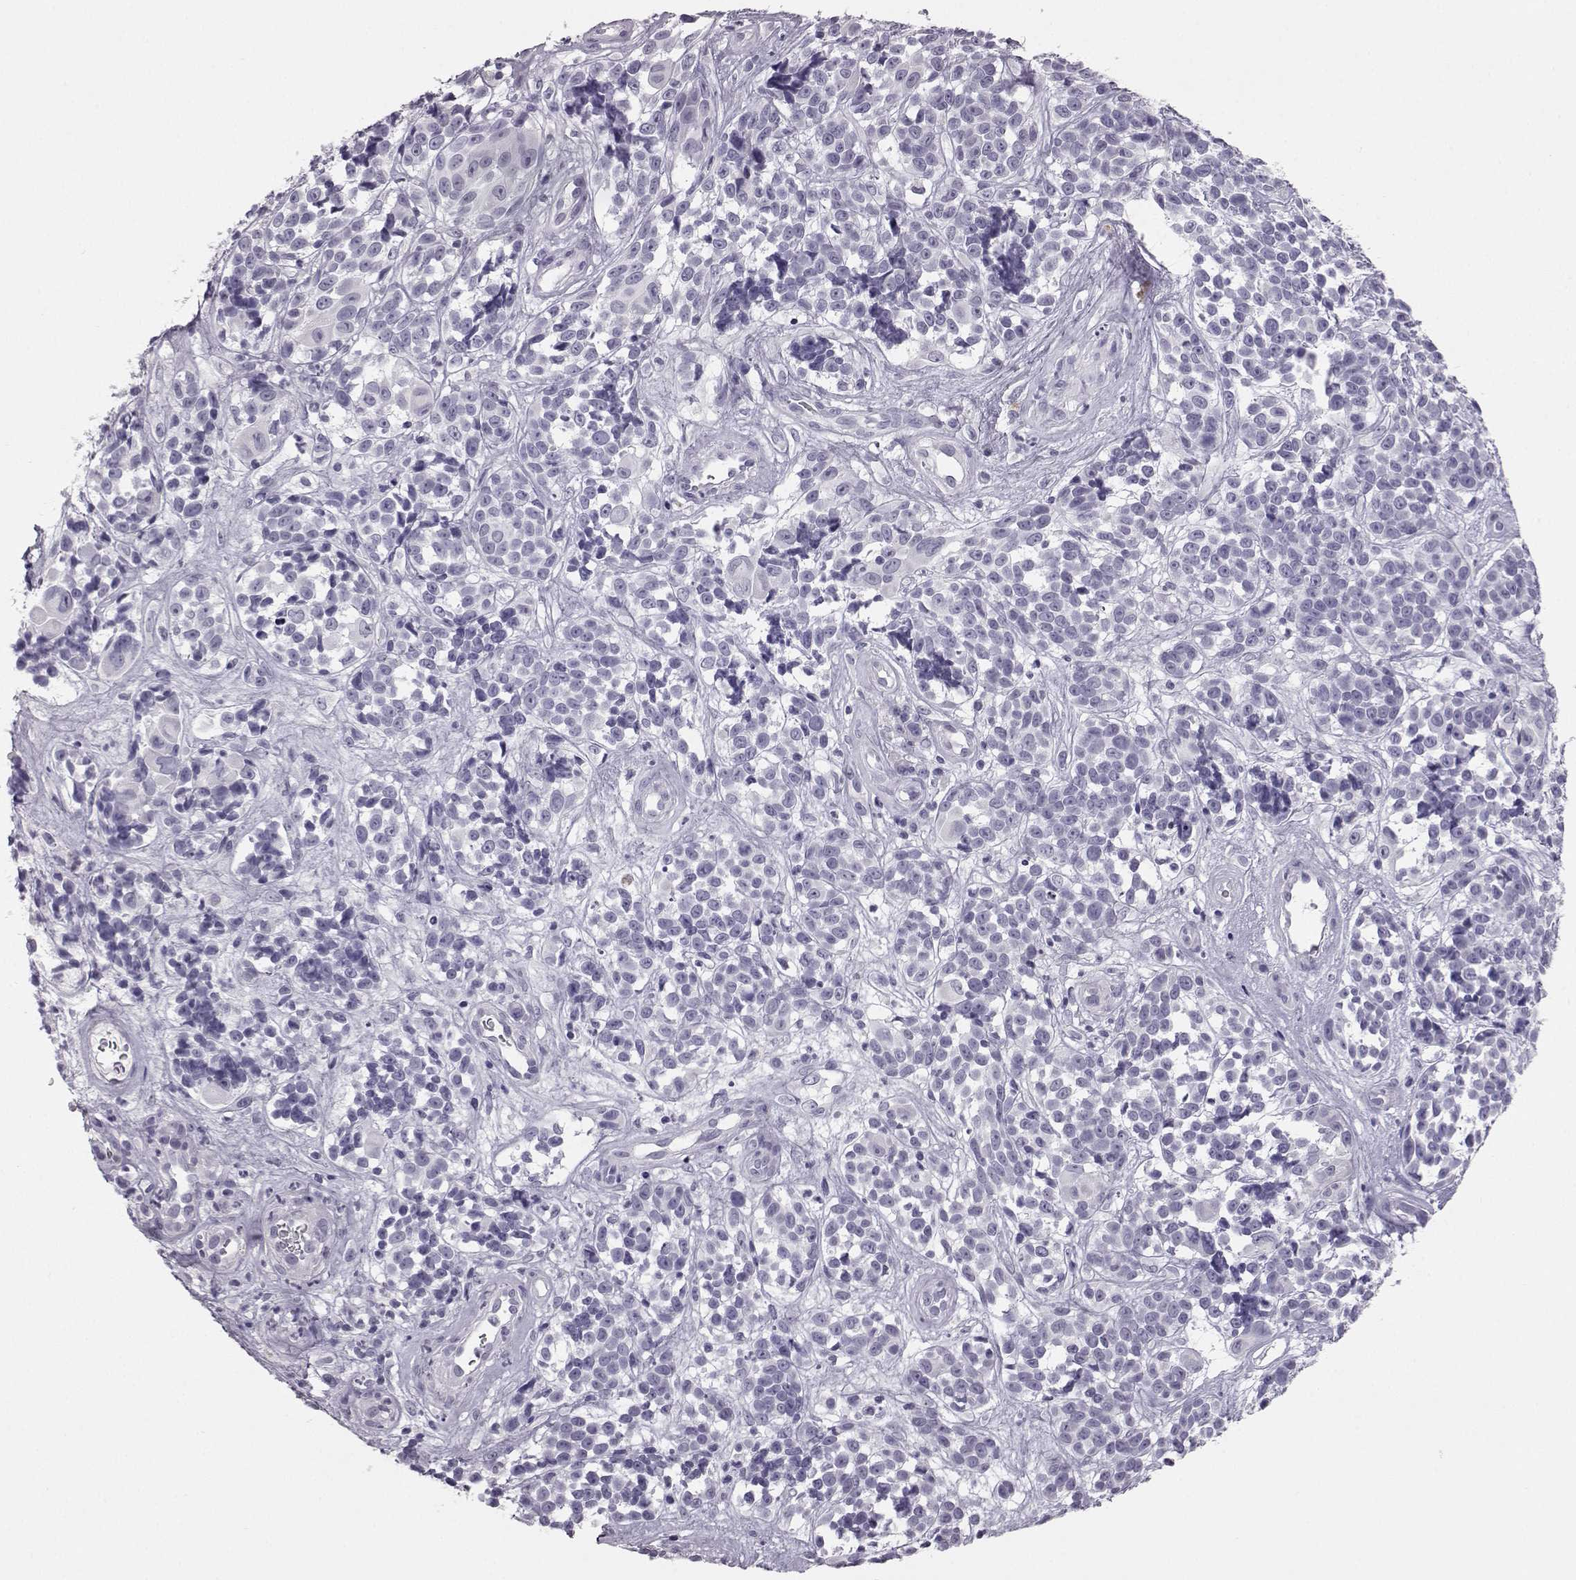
{"staining": {"intensity": "negative", "quantity": "none", "location": "none"}, "tissue": "melanoma", "cell_type": "Tumor cells", "image_type": "cancer", "snomed": [{"axis": "morphology", "description": "Malignant melanoma, NOS"}, {"axis": "topography", "description": "Skin"}], "caption": "Tumor cells show no significant expression in melanoma.", "gene": "BFSP2", "patient": {"sex": "female", "age": 88}}